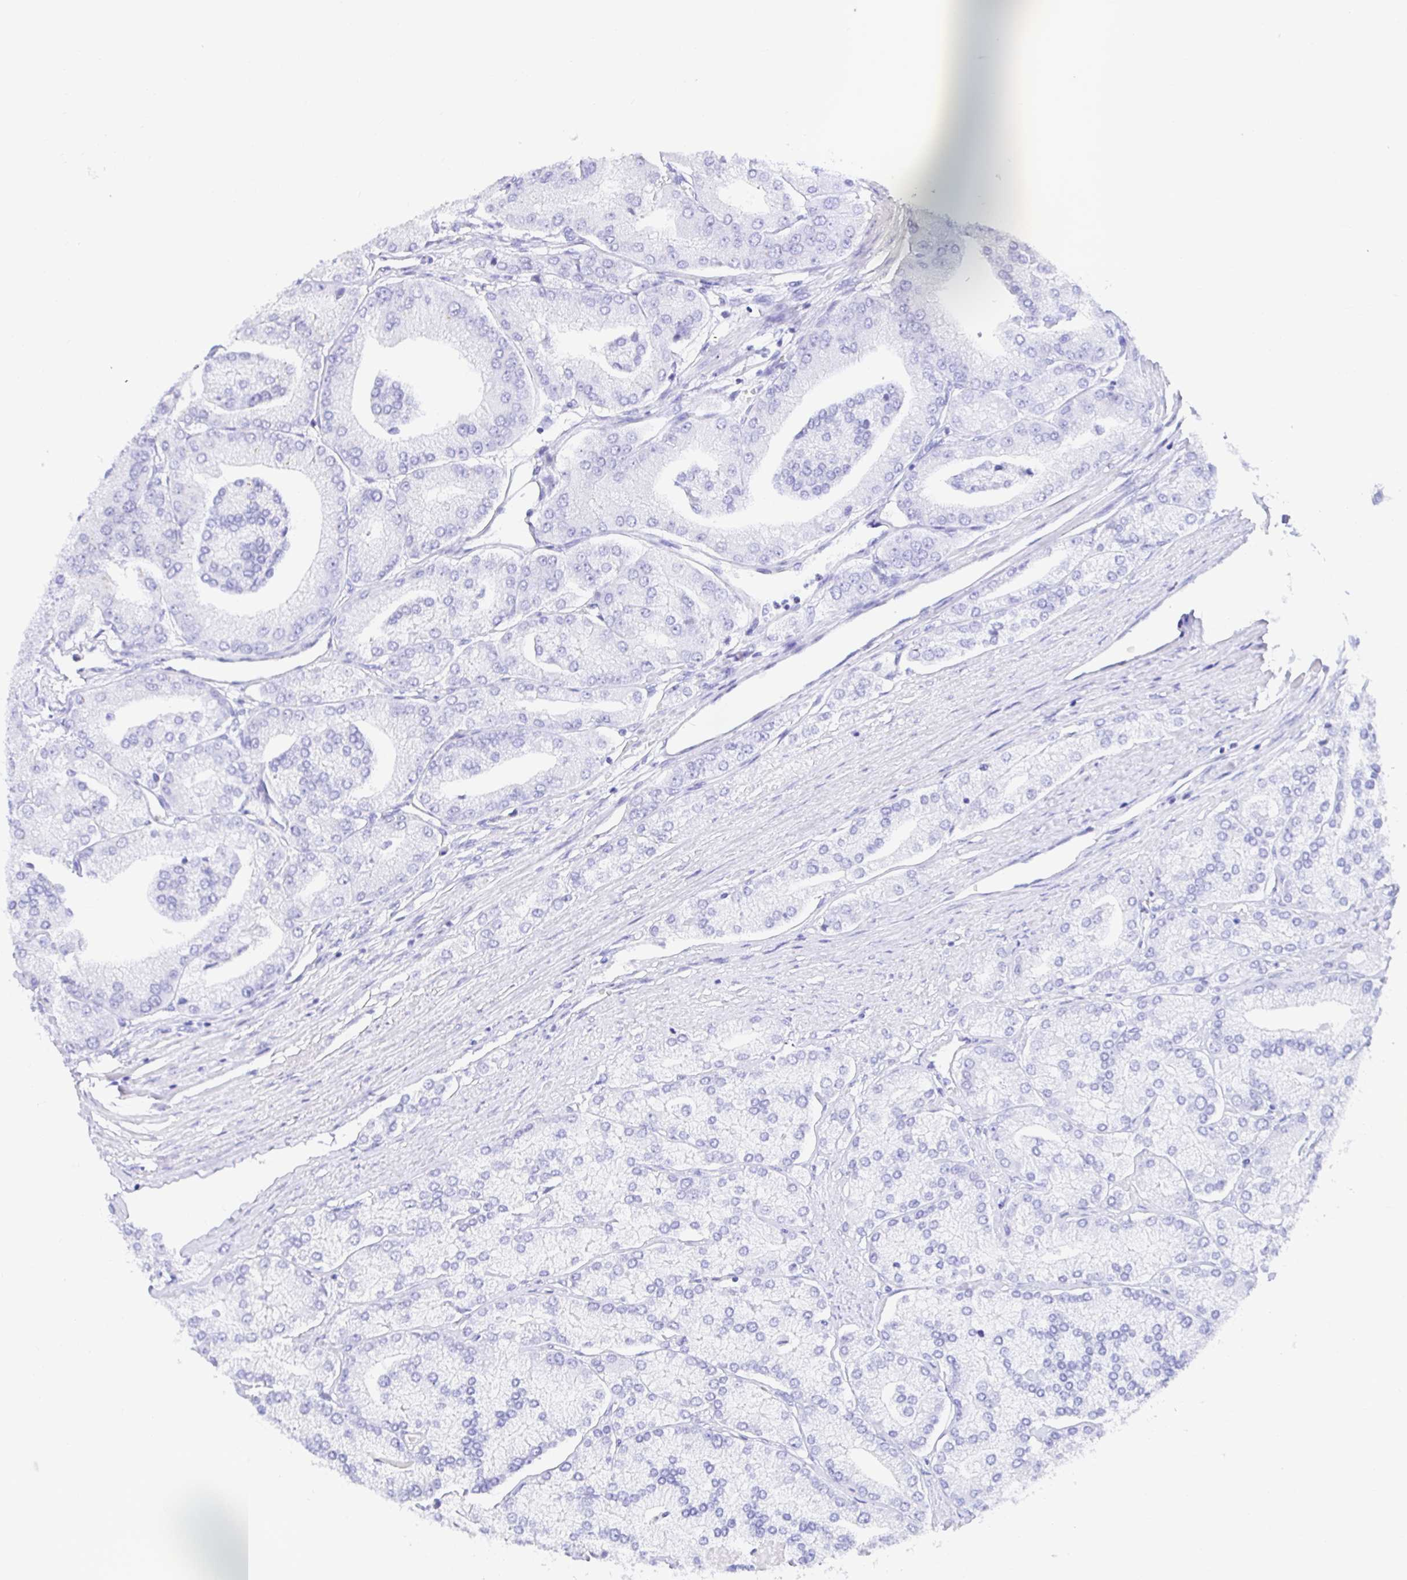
{"staining": {"intensity": "negative", "quantity": "none", "location": "none"}, "tissue": "prostate cancer", "cell_type": "Tumor cells", "image_type": "cancer", "snomed": [{"axis": "morphology", "description": "Adenocarcinoma, High grade"}, {"axis": "topography", "description": "Prostate"}], "caption": "A micrograph of human prostate cancer is negative for staining in tumor cells.", "gene": "EZHIP", "patient": {"sex": "male", "age": 61}}